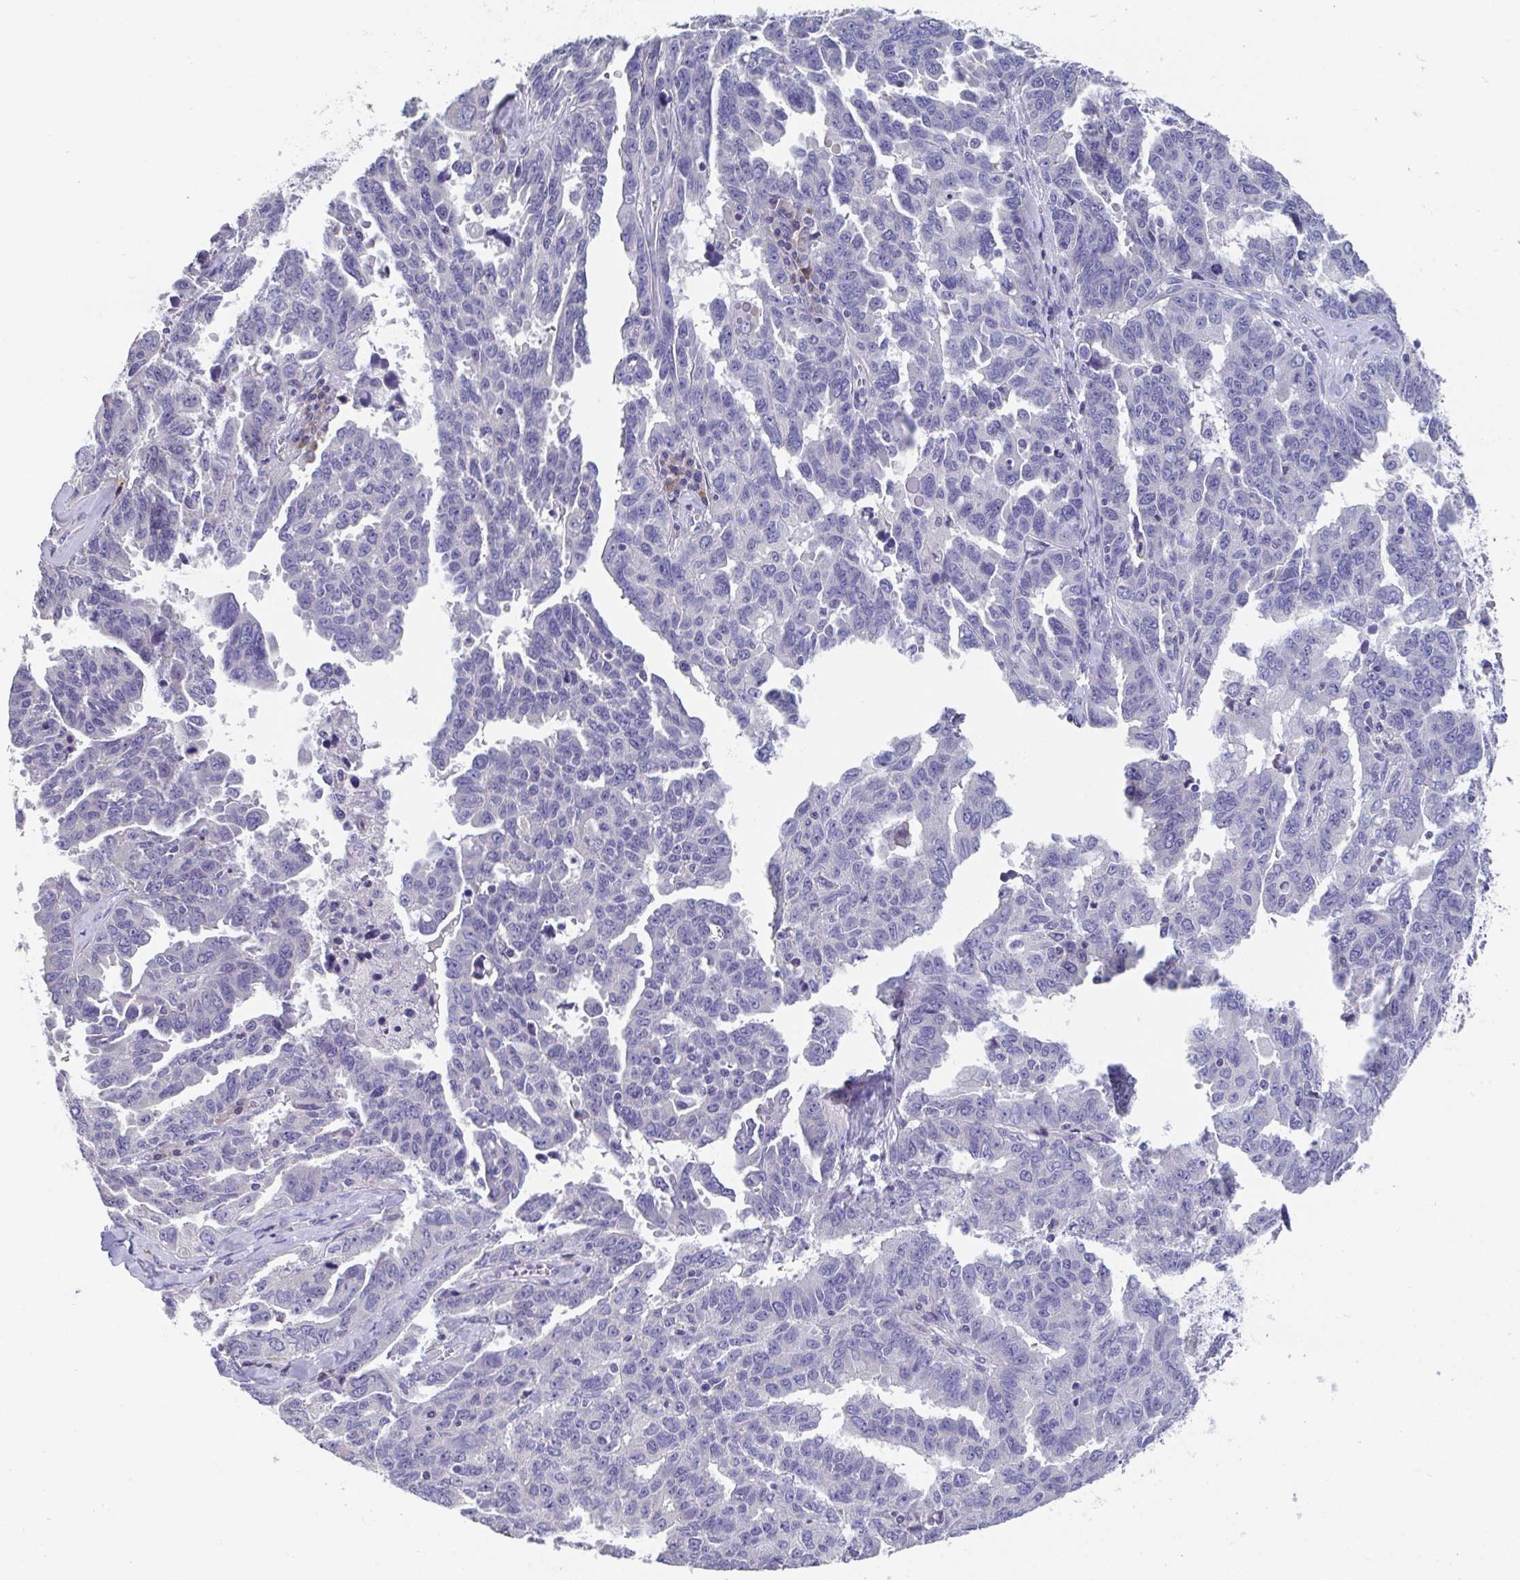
{"staining": {"intensity": "negative", "quantity": "none", "location": "none"}, "tissue": "ovarian cancer", "cell_type": "Tumor cells", "image_type": "cancer", "snomed": [{"axis": "morphology", "description": "Adenocarcinoma, NOS"}, {"axis": "morphology", "description": "Carcinoma, endometroid"}, {"axis": "topography", "description": "Ovary"}], "caption": "IHC image of endometroid carcinoma (ovarian) stained for a protein (brown), which shows no expression in tumor cells. Brightfield microscopy of immunohistochemistry (IHC) stained with DAB (3,3'-diaminobenzidine) (brown) and hematoxylin (blue), captured at high magnification.", "gene": "LRRC58", "patient": {"sex": "female", "age": 72}}